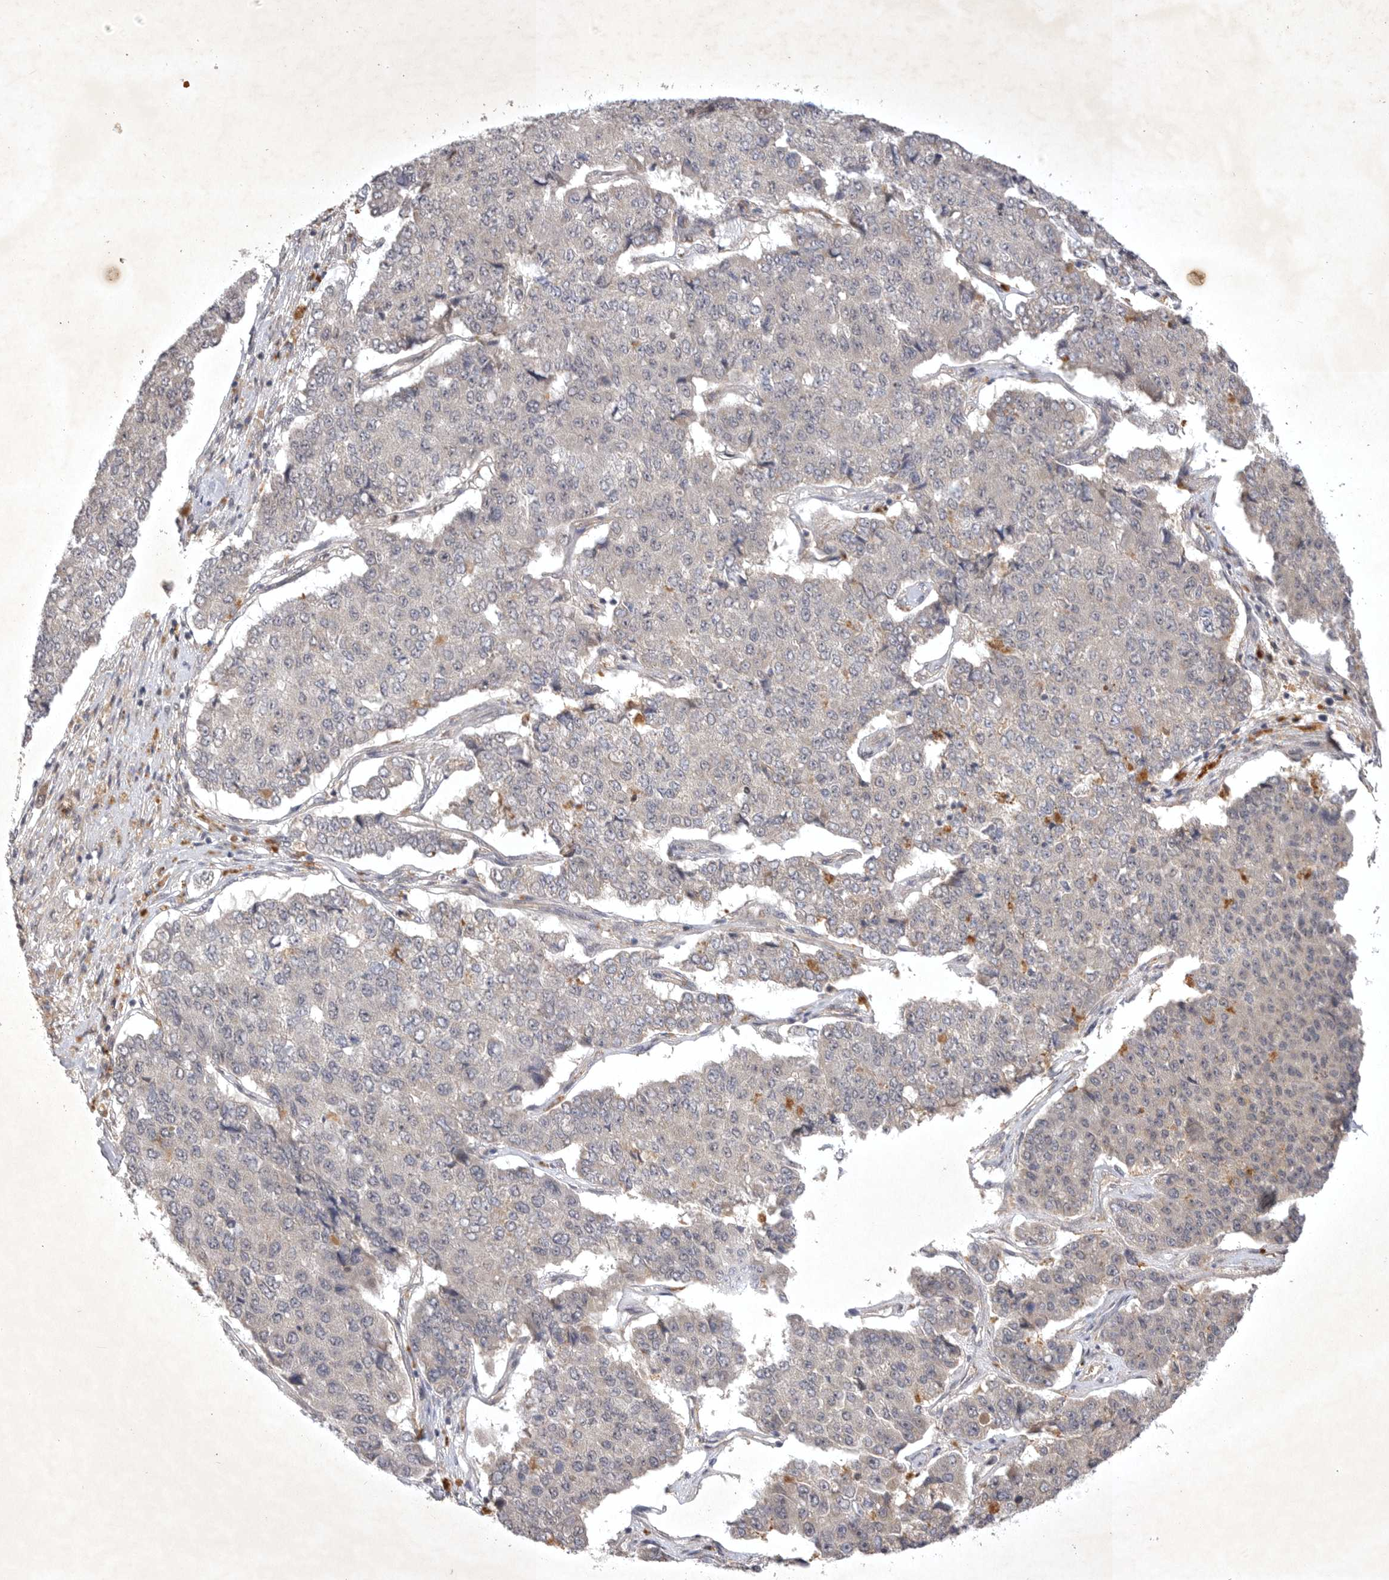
{"staining": {"intensity": "negative", "quantity": "none", "location": "none"}, "tissue": "pancreatic cancer", "cell_type": "Tumor cells", "image_type": "cancer", "snomed": [{"axis": "morphology", "description": "Adenocarcinoma, NOS"}, {"axis": "topography", "description": "Pancreas"}], "caption": "Tumor cells are negative for brown protein staining in adenocarcinoma (pancreatic). The staining was performed using DAB (3,3'-diaminobenzidine) to visualize the protein expression in brown, while the nuclei were stained in blue with hematoxylin (Magnification: 20x).", "gene": "PTPDC1", "patient": {"sex": "male", "age": 50}}